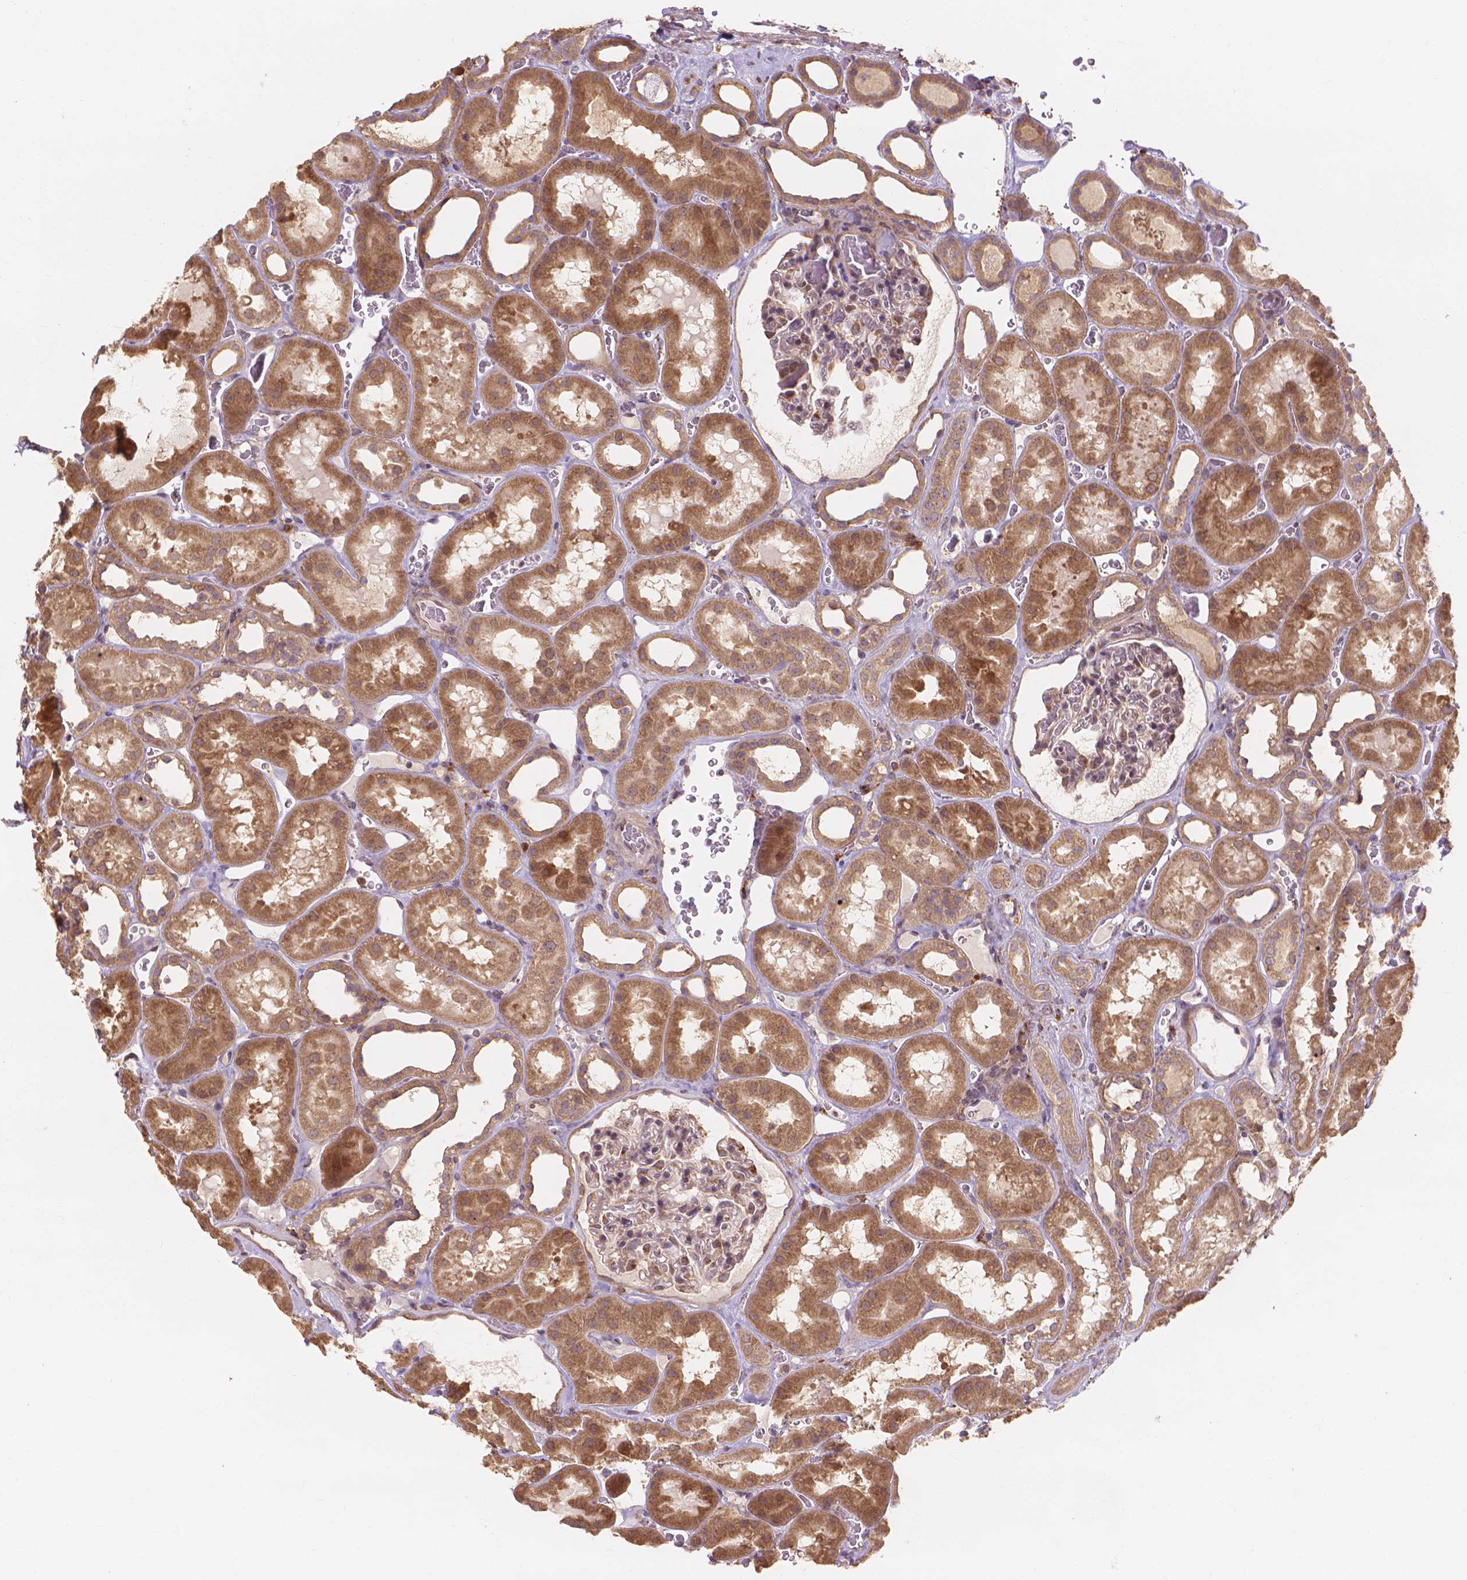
{"staining": {"intensity": "moderate", "quantity": "25%-75%", "location": "cytoplasmic/membranous"}, "tissue": "kidney", "cell_type": "Cells in glomeruli", "image_type": "normal", "snomed": [{"axis": "morphology", "description": "Normal tissue, NOS"}, {"axis": "topography", "description": "Kidney"}], "caption": "Protein positivity by immunohistochemistry (IHC) exhibits moderate cytoplasmic/membranous positivity in approximately 25%-75% of cells in glomeruli in benign kidney.", "gene": "TAB2", "patient": {"sex": "female", "age": 41}}